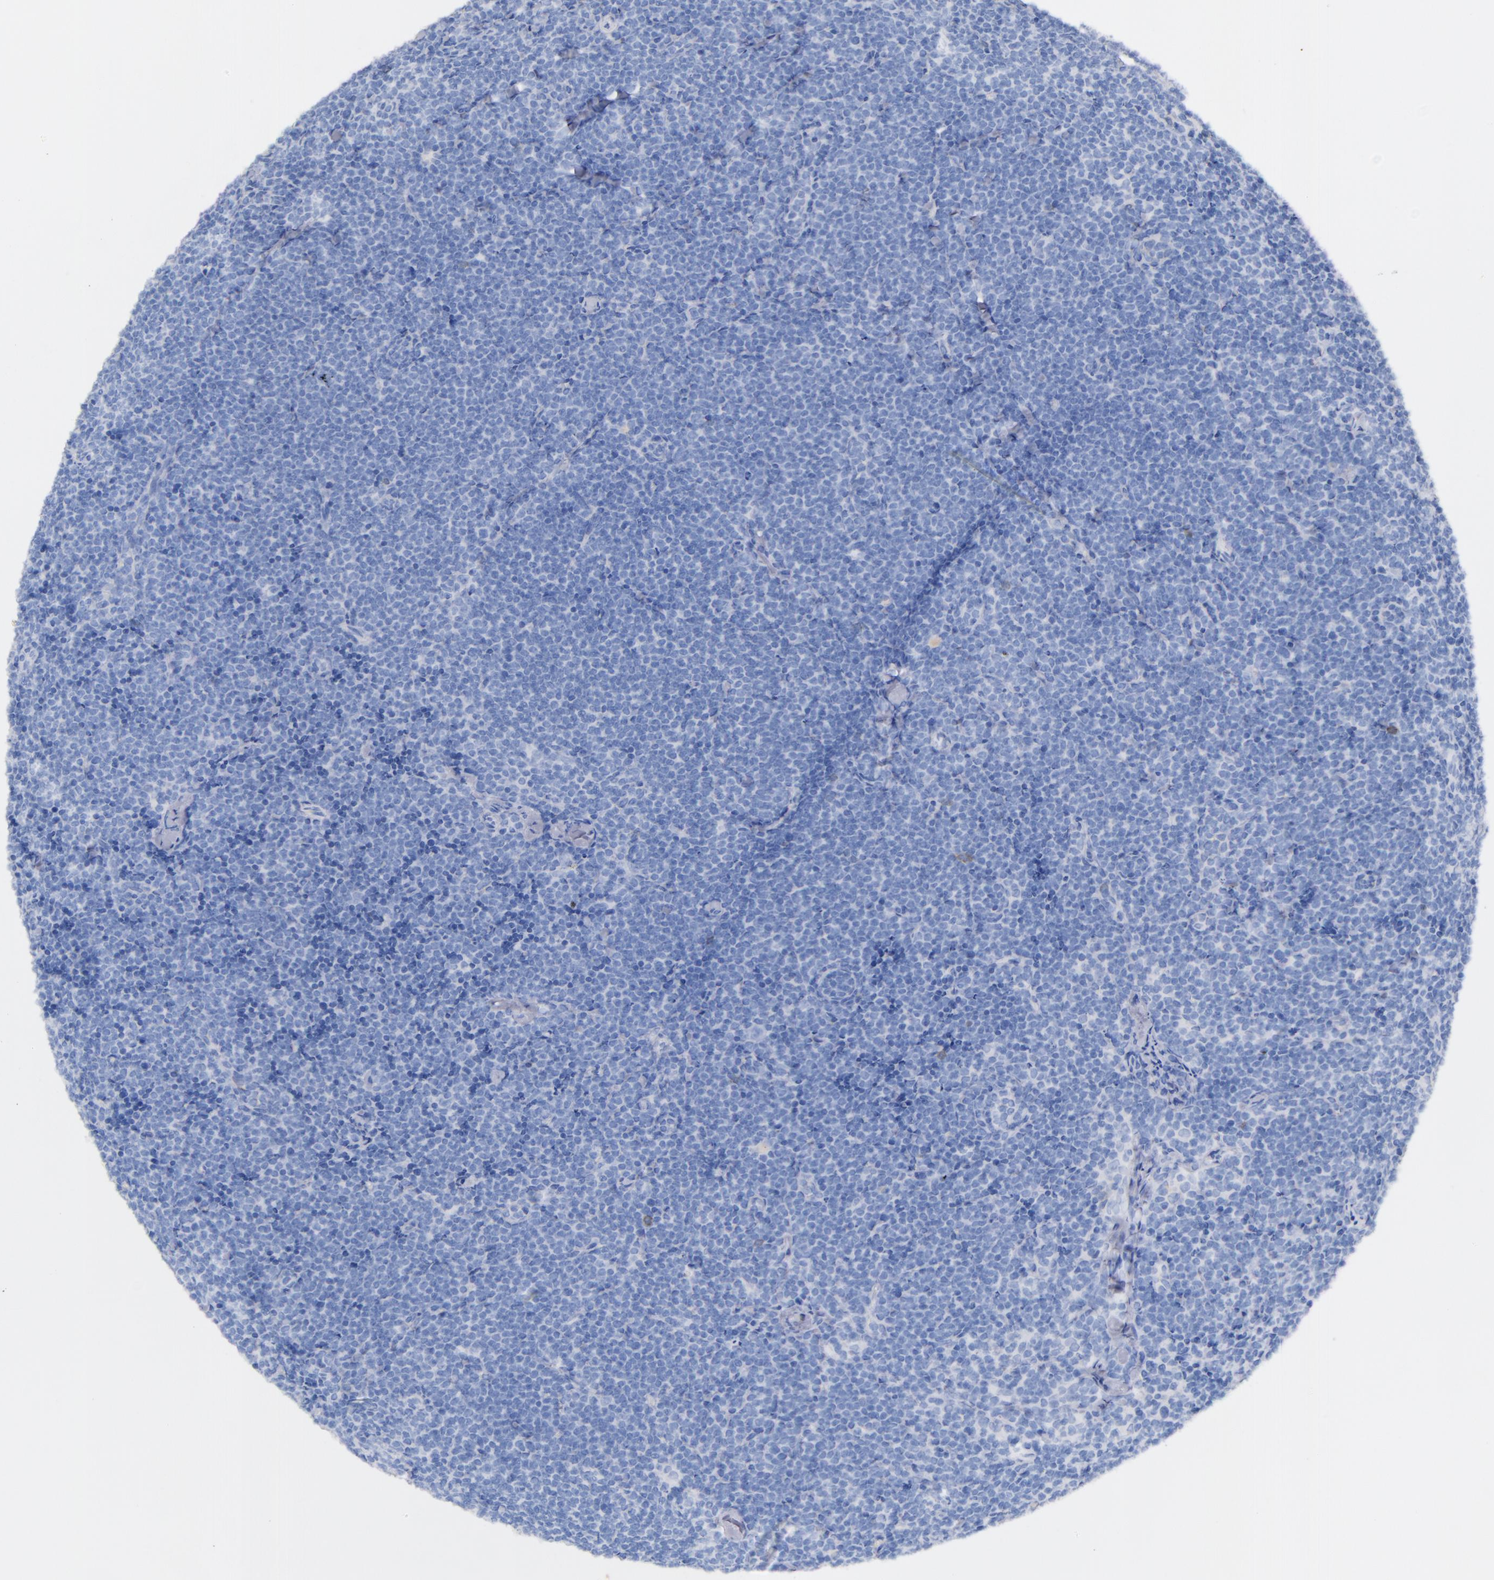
{"staining": {"intensity": "negative", "quantity": "none", "location": "none"}, "tissue": "lymphoma", "cell_type": "Tumor cells", "image_type": "cancer", "snomed": [{"axis": "morphology", "description": "Malignant lymphoma, non-Hodgkin's type, High grade"}, {"axis": "topography", "description": "Lymph node"}], "caption": "The image reveals no significant positivity in tumor cells of lymphoma. (DAB (3,3'-diaminobenzidine) immunohistochemistry visualized using brightfield microscopy, high magnification).", "gene": "KIT", "patient": {"sex": "female", "age": 58}}